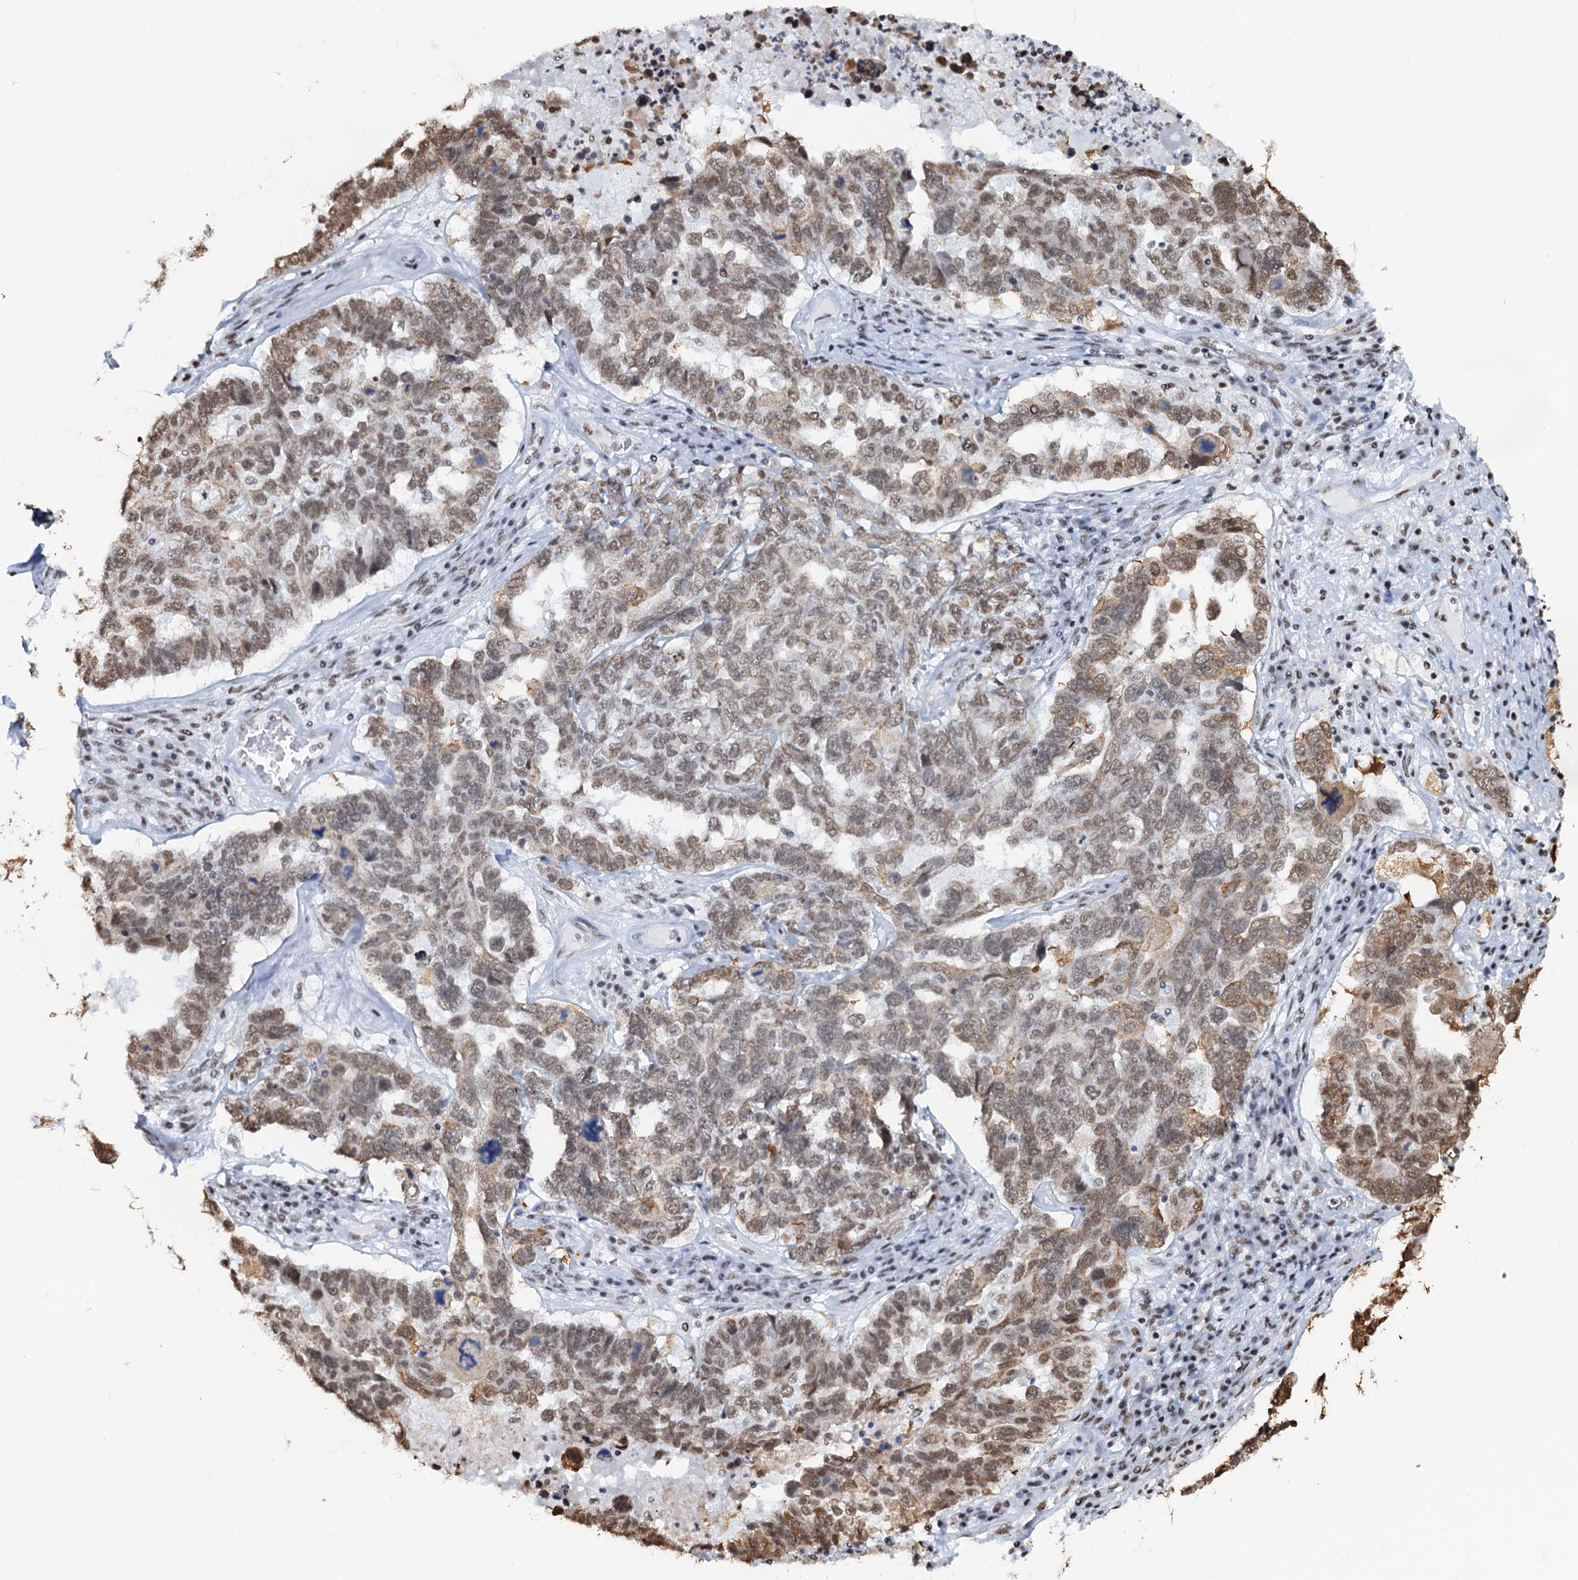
{"staining": {"intensity": "weak", "quantity": "25%-75%", "location": "nuclear"}, "tissue": "ovarian cancer", "cell_type": "Tumor cells", "image_type": "cancer", "snomed": [{"axis": "morphology", "description": "Carcinoma, endometroid"}, {"axis": "topography", "description": "Ovary"}], "caption": "Human endometroid carcinoma (ovarian) stained with a brown dye shows weak nuclear positive expression in about 25%-75% of tumor cells.", "gene": "ZNF609", "patient": {"sex": "female", "age": 62}}